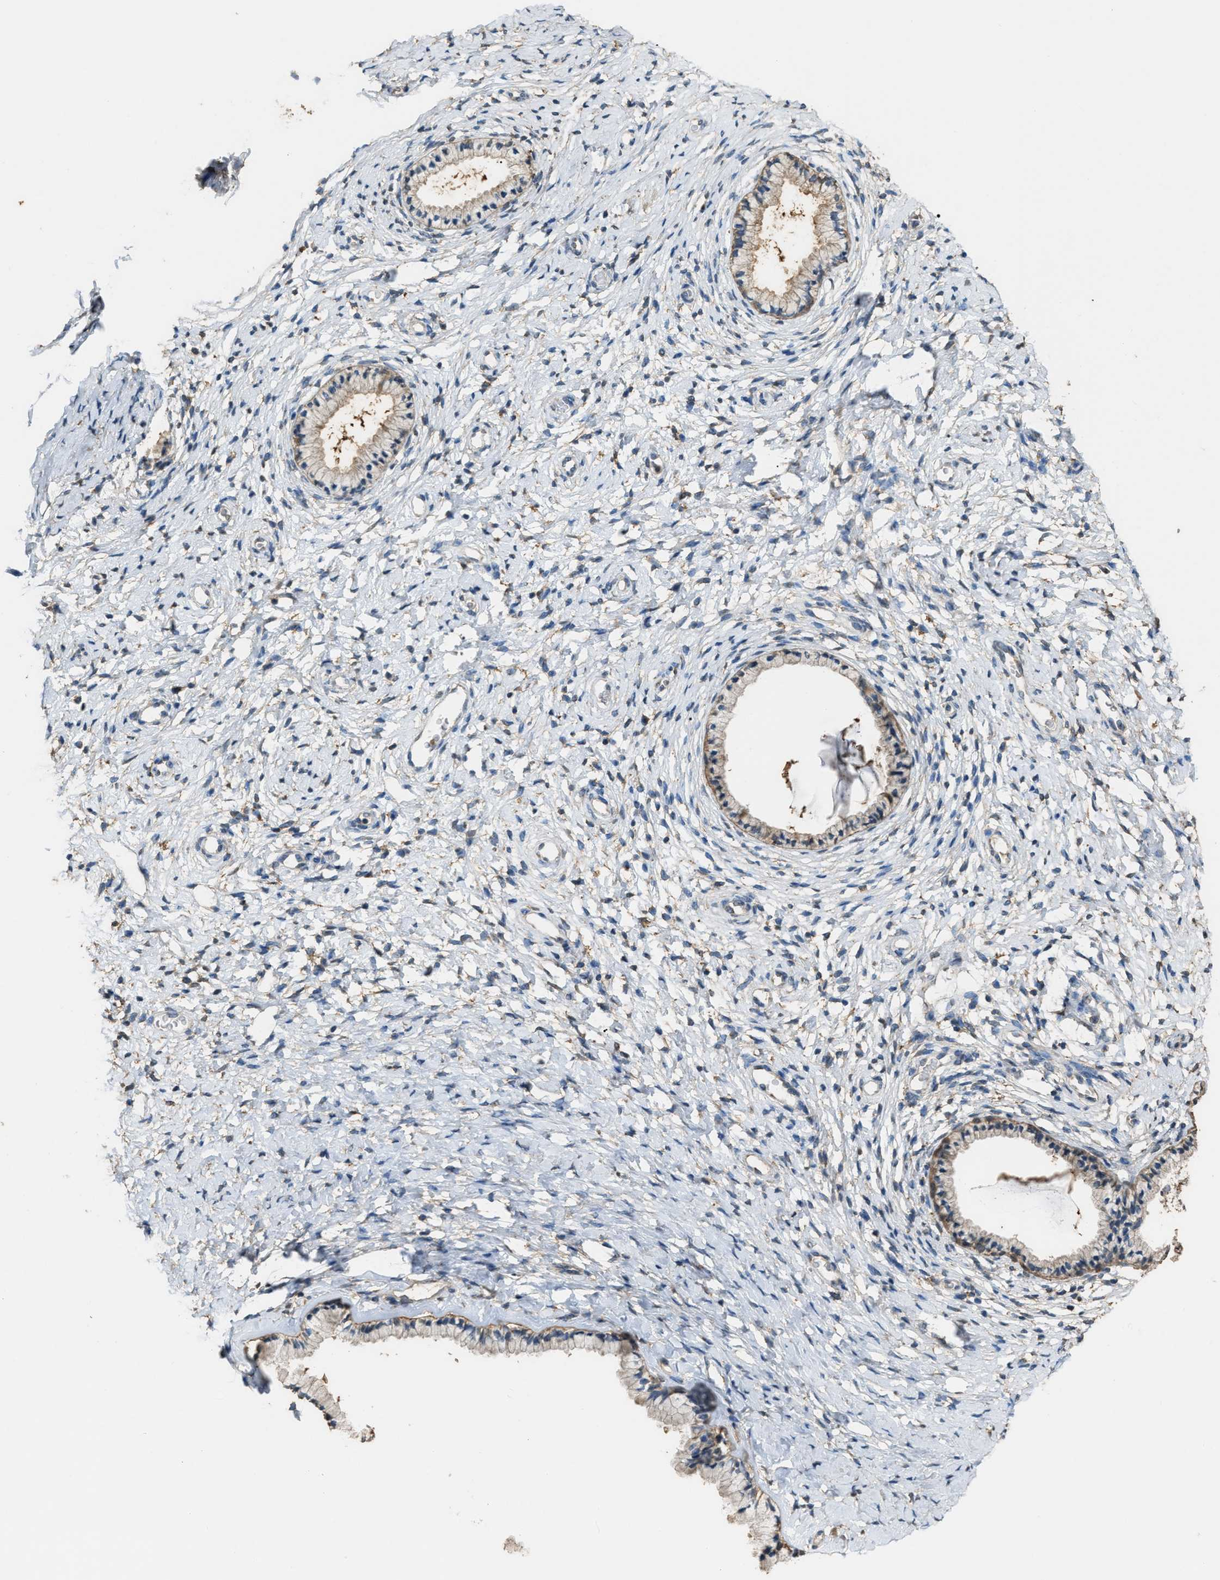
{"staining": {"intensity": "moderate", "quantity": ">75%", "location": "cytoplasmic/membranous"}, "tissue": "cervix", "cell_type": "Glandular cells", "image_type": "normal", "snomed": [{"axis": "morphology", "description": "Normal tissue, NOS"}, {"axis": "topography", "description": "Cervix"}], "caption": "Glandular cells demonstrate medium levels of moderate cytoplasmic/membranous staining in about >75% of cells in benign human cervix.", "gene": "GCN1", "patient": {"sex": "female", "age": 72}}